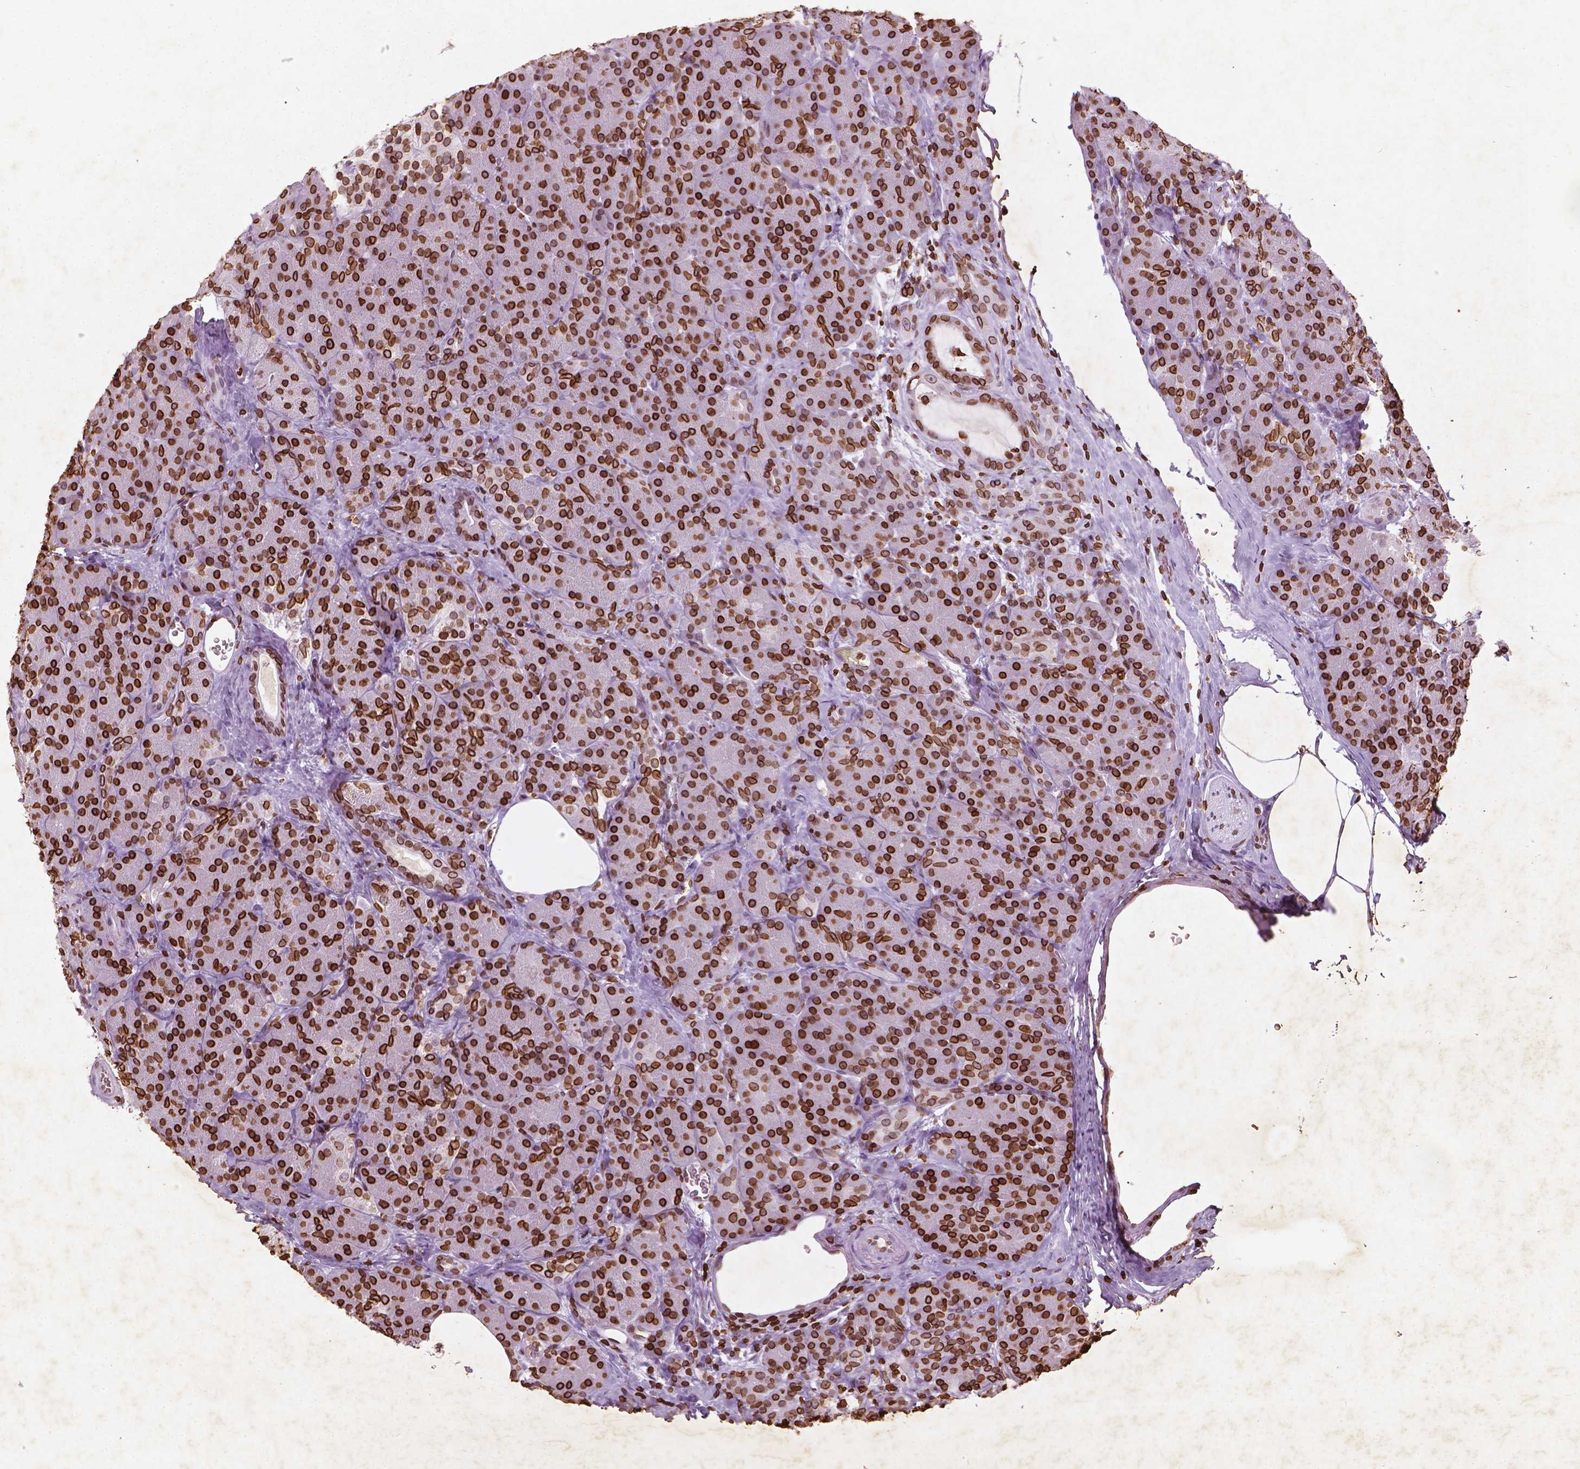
{"staining": {"intensity": "strong", "quantity": ">75%", "location": "cytoplasmic/membranous,nuclear"}, "tissue": "pancreas", "cell_type": "Exocrine glandular cells", "image_type": "normal", "snomed": [{"axis": "morphology", "description": "Normal tissue, NOS"}, {"axis": "topography", "description": "Pancreas"}], "caption": "High-magnification brightfield microscopy of benign pancreas stained with DAB (3,3'-diaminobenzidine) (brown) and counterstained with hematoxylin (blue). exocrine glandular cells exhibit strong cytoplasmic/membranous,nuclear staining is appreciated in approximately>75% of cells.", "gene": "LMNB1", "patient": {"sex": "male", "age": 57}}